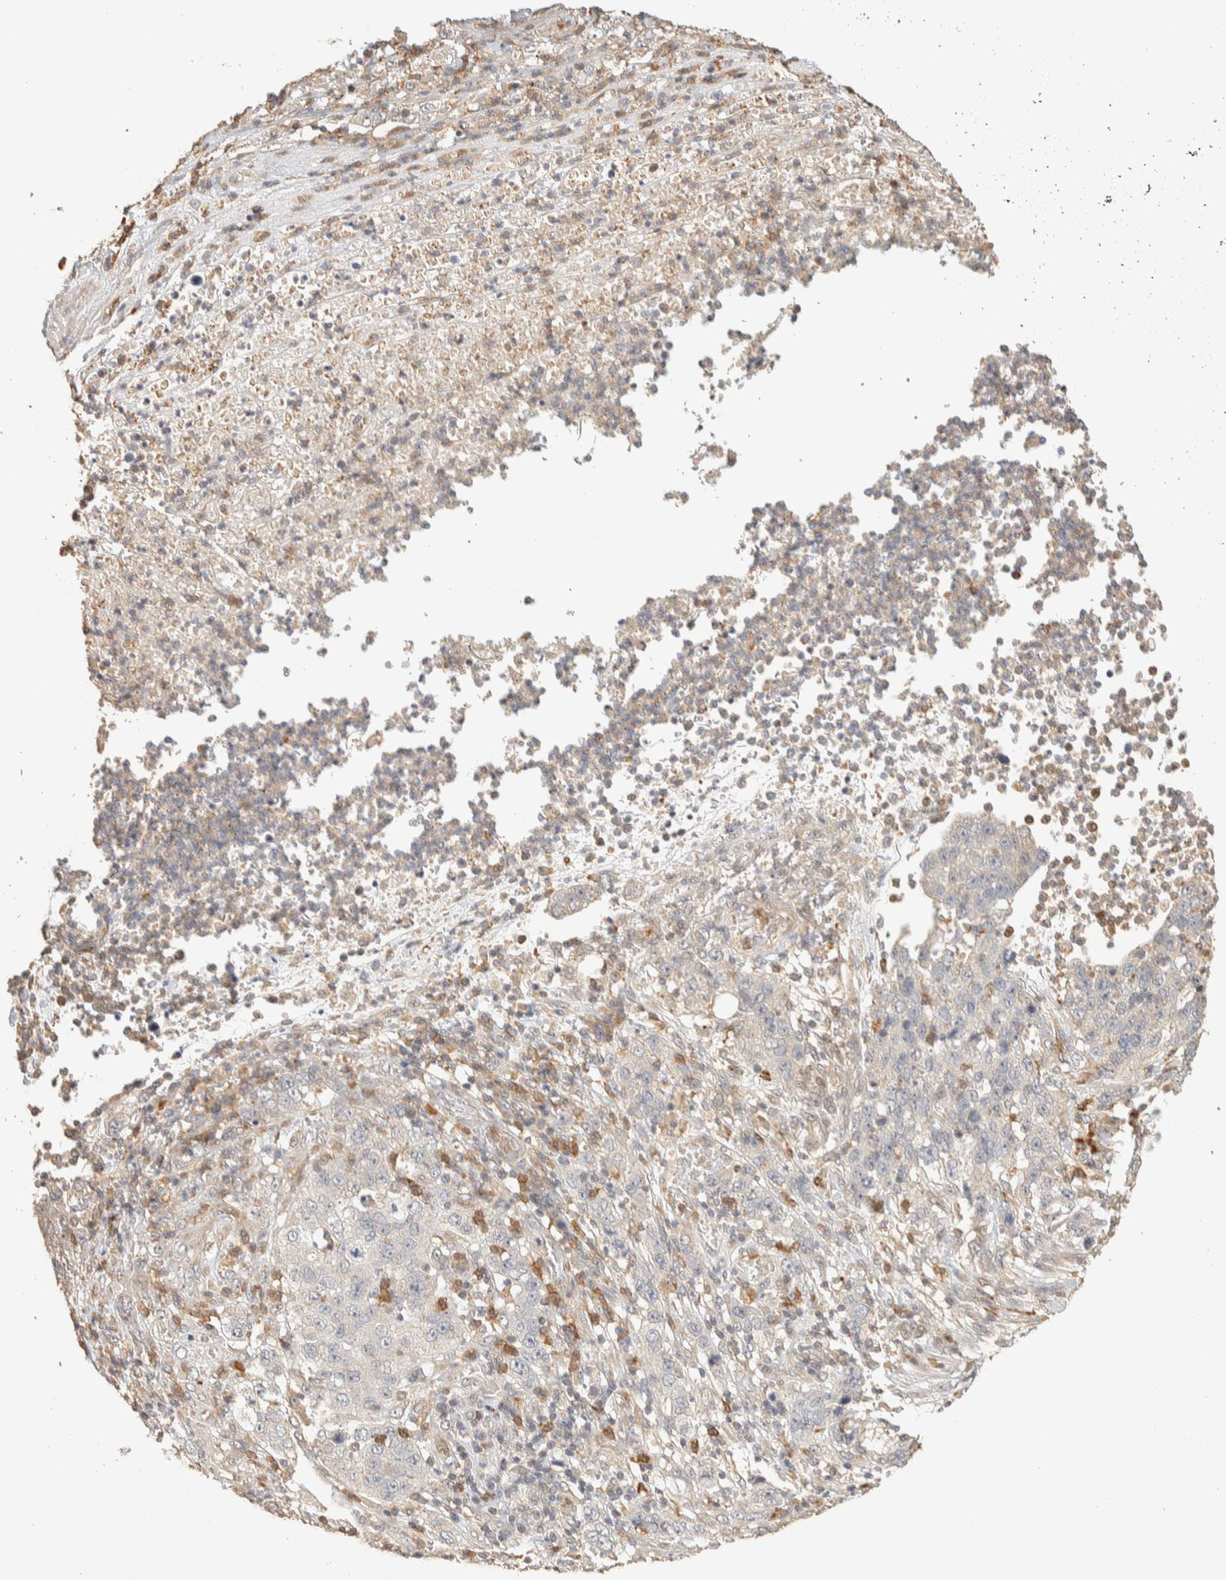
{"staining": {"intensity": "negative", "quantity": "none", "location": "none"}, "tissue": "stomach cancer", "cell_type": "Tumor cells", "image_type": "cancer", "snomed": [{"axis": "morphology", "description": "Adenocarcinoma, NOS"}, {"axis": "topography", "description": "Stomach"}], "caption": "DAB (3,3'-diaminobenzidine) immunohistochemical staining of stomach adenocarcinoma displays no significant positivity in tumor cells.", "gene": "ITPA", "patient": {"sex": "male", "age": 48}}